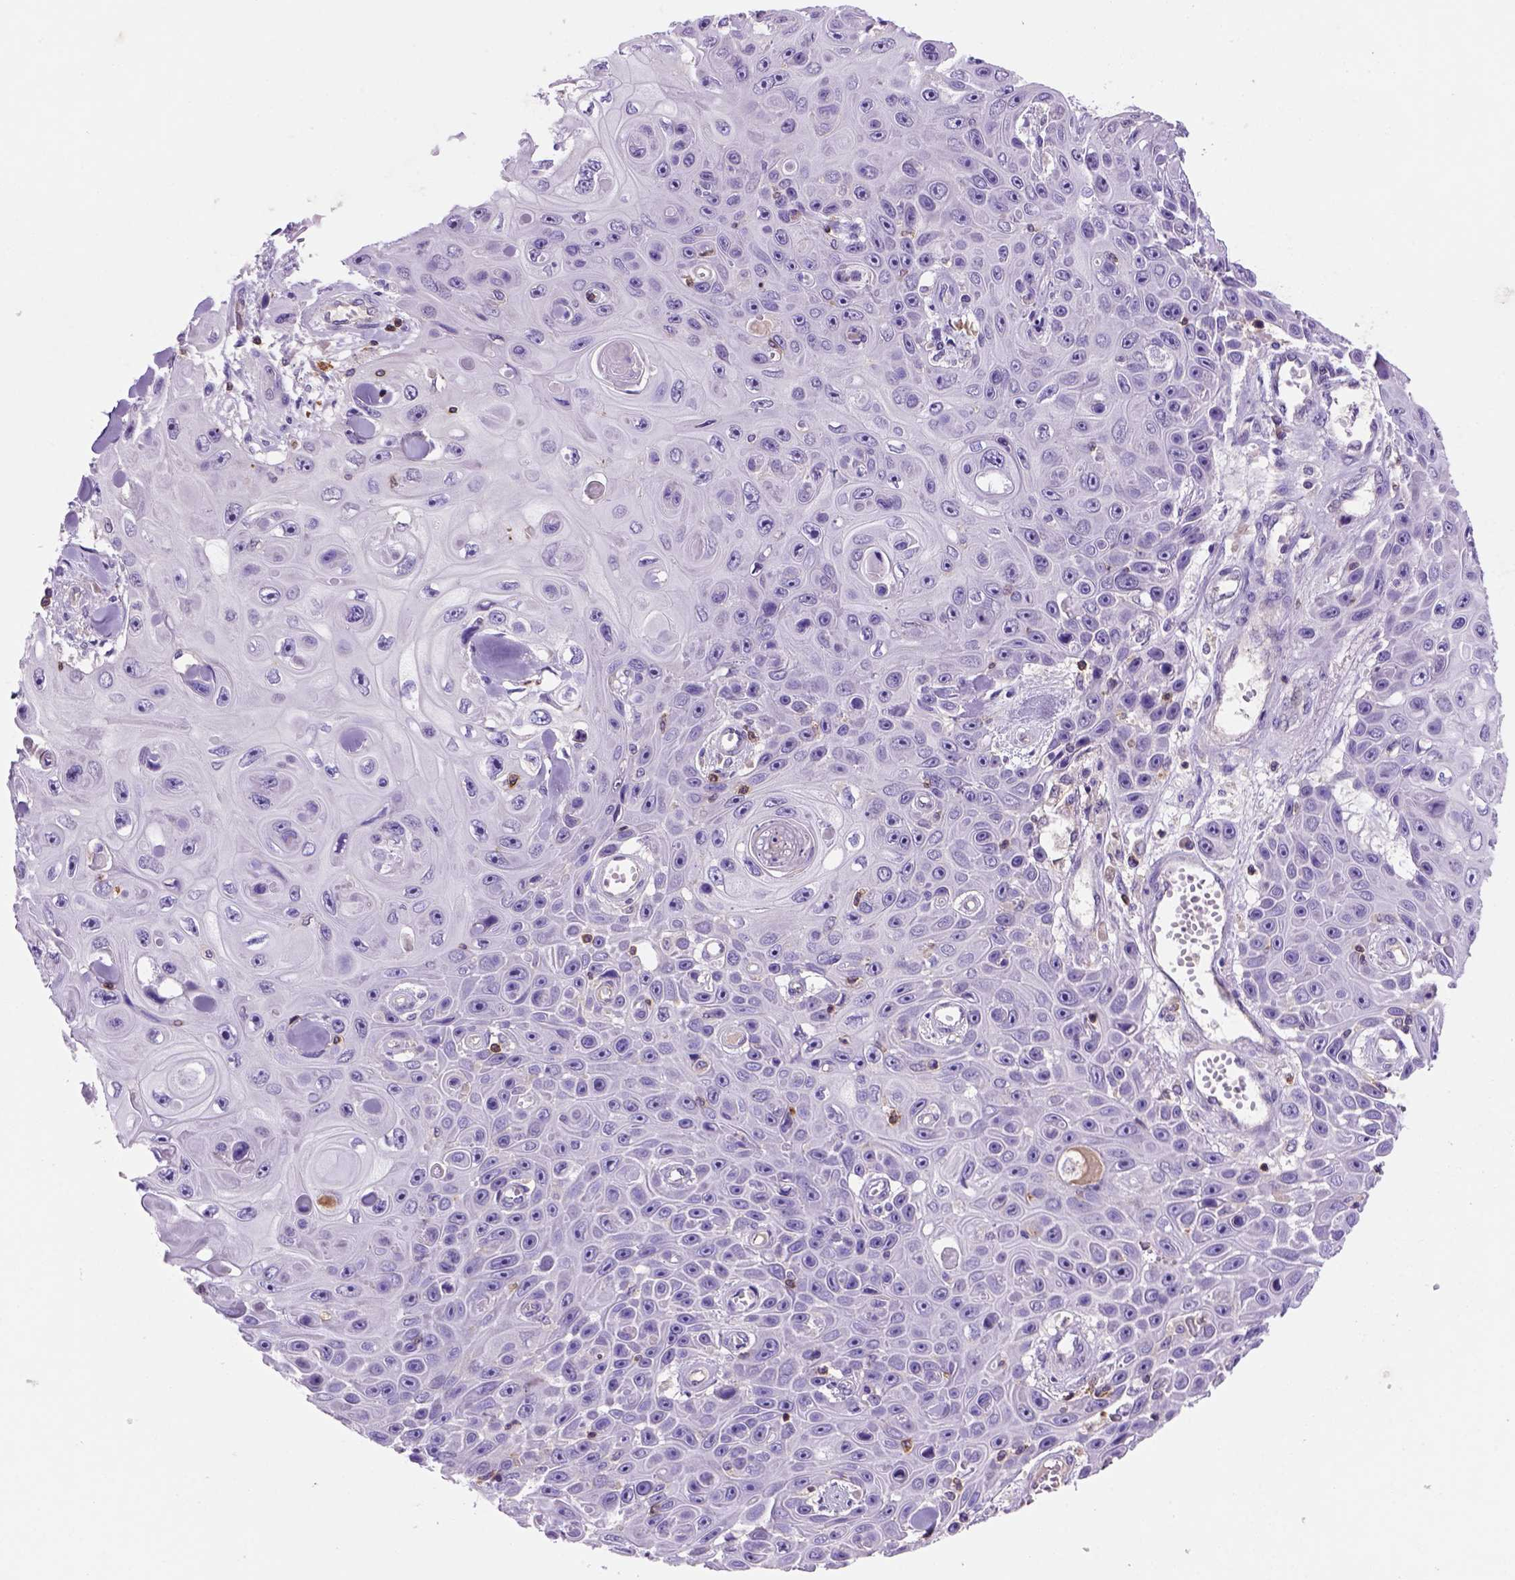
{"staining": {"intensity": "negative", "quantity": "none", "location": "none"}, "tissue": "skin cancer", "cell_type": "Tumor cells", "image_type": "cancer", "snomed": [{"axis": "morphology", "description": "Squamous cell carcinoma, NOS"}, {"axis": "topography", "description": "Skin"}], "caption": "High power microscopy histopathology image of an immunohistochemistry (IHC) micrograph of squamous cell carcinoma (skin), revealing no significant expression in tumor cells.", "gene": "INPP5D", "patient": {"sex": "male", "age": 82}}